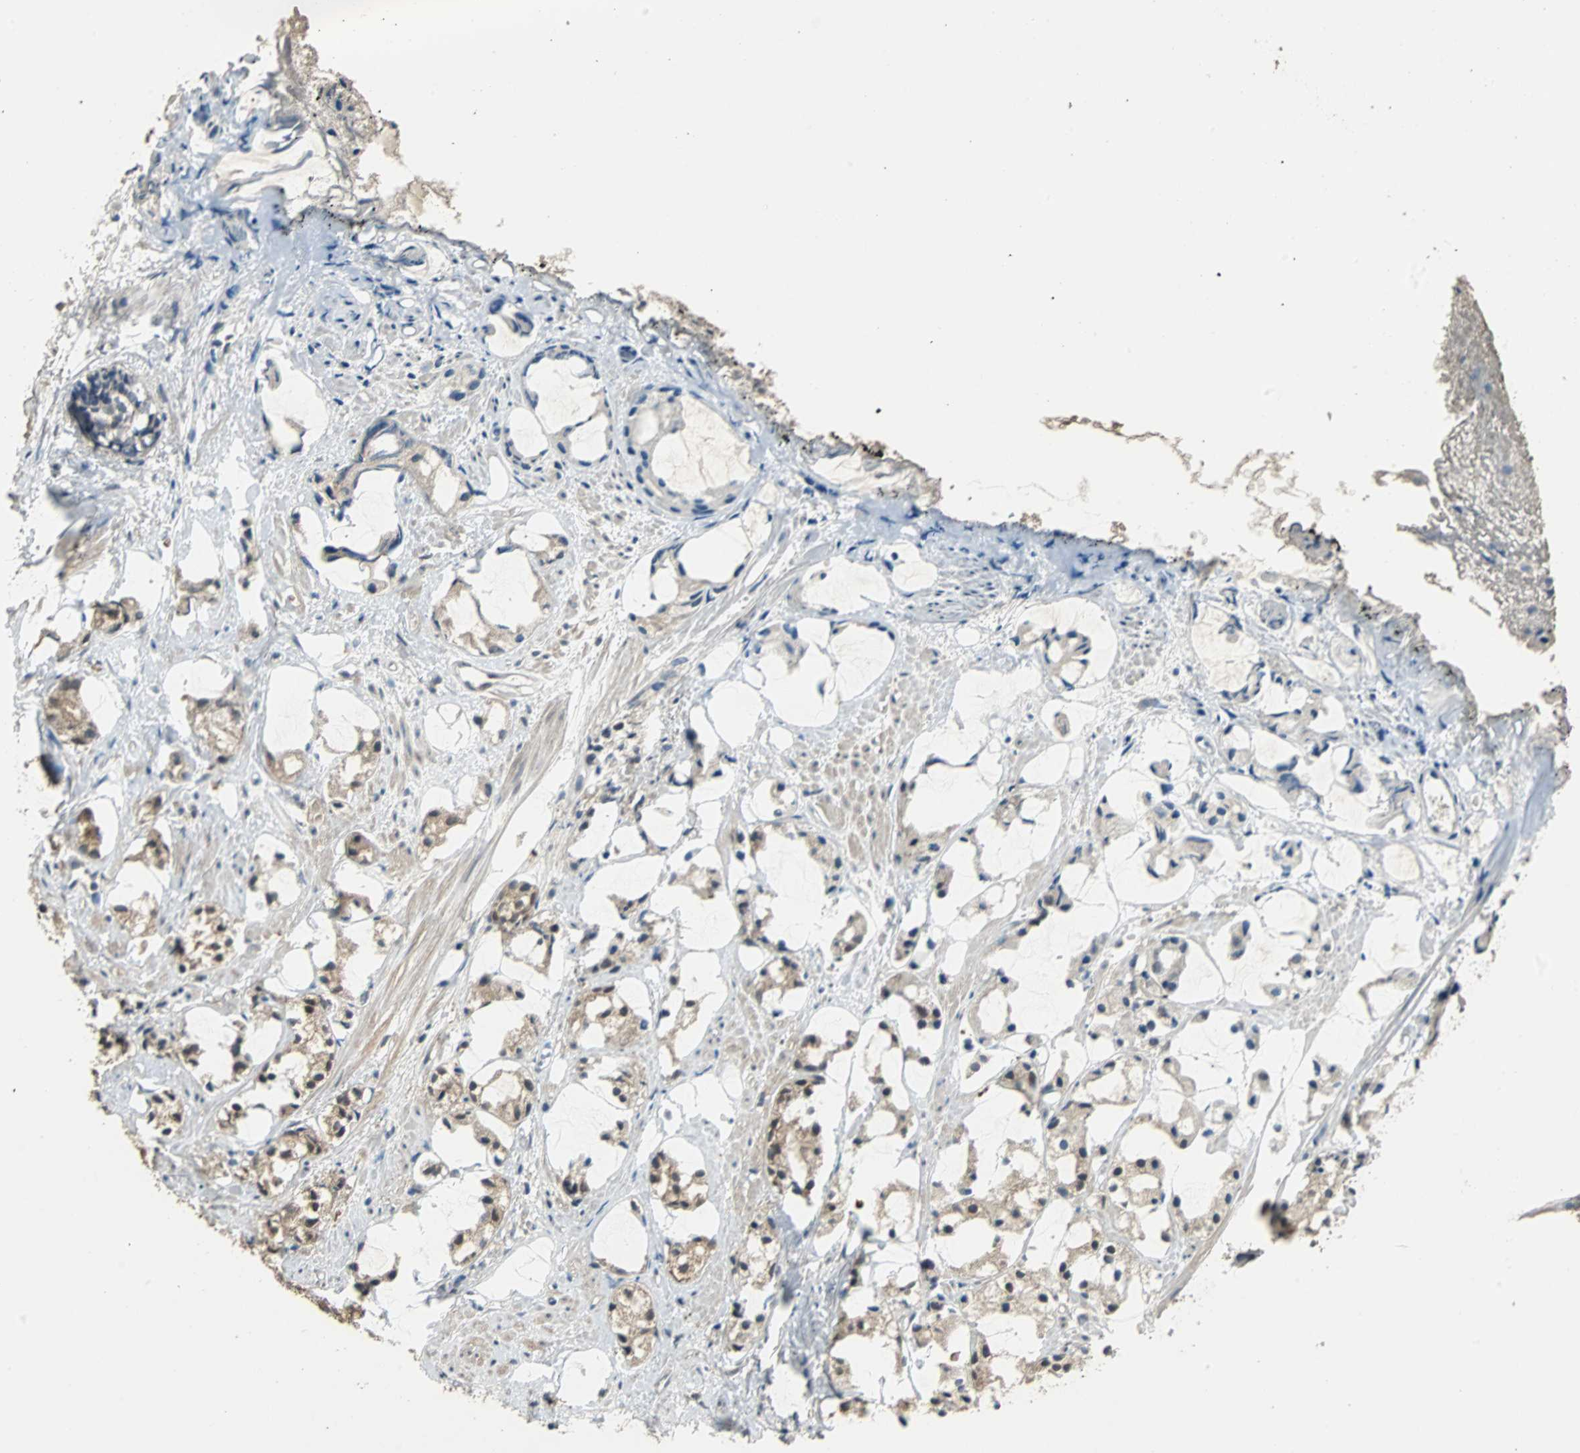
{"staining": {"intensity": "weak", "quantity": "25%-75%", "location": "cytoplasmic/membranous"}, "tissue": "prostate cancer", "cell_type": "Tumor cells", "image_type": "cancer", "snomed": [{"axis": "morphology", "description": "Adenocarcinoma, High grade"}, {"axis": "topography", "description": "Prostate"}], "caption": "The immunohistochemical stain labels weak cytoplasmic/membranous positivity in tumor cells of prostate high-grade adenocarcinoma tissue. (DAB = brown stain, brightfield microscopy at high magnification).", "gene": "ABHD2", "patient": {"sex": "male", "age": 85}}